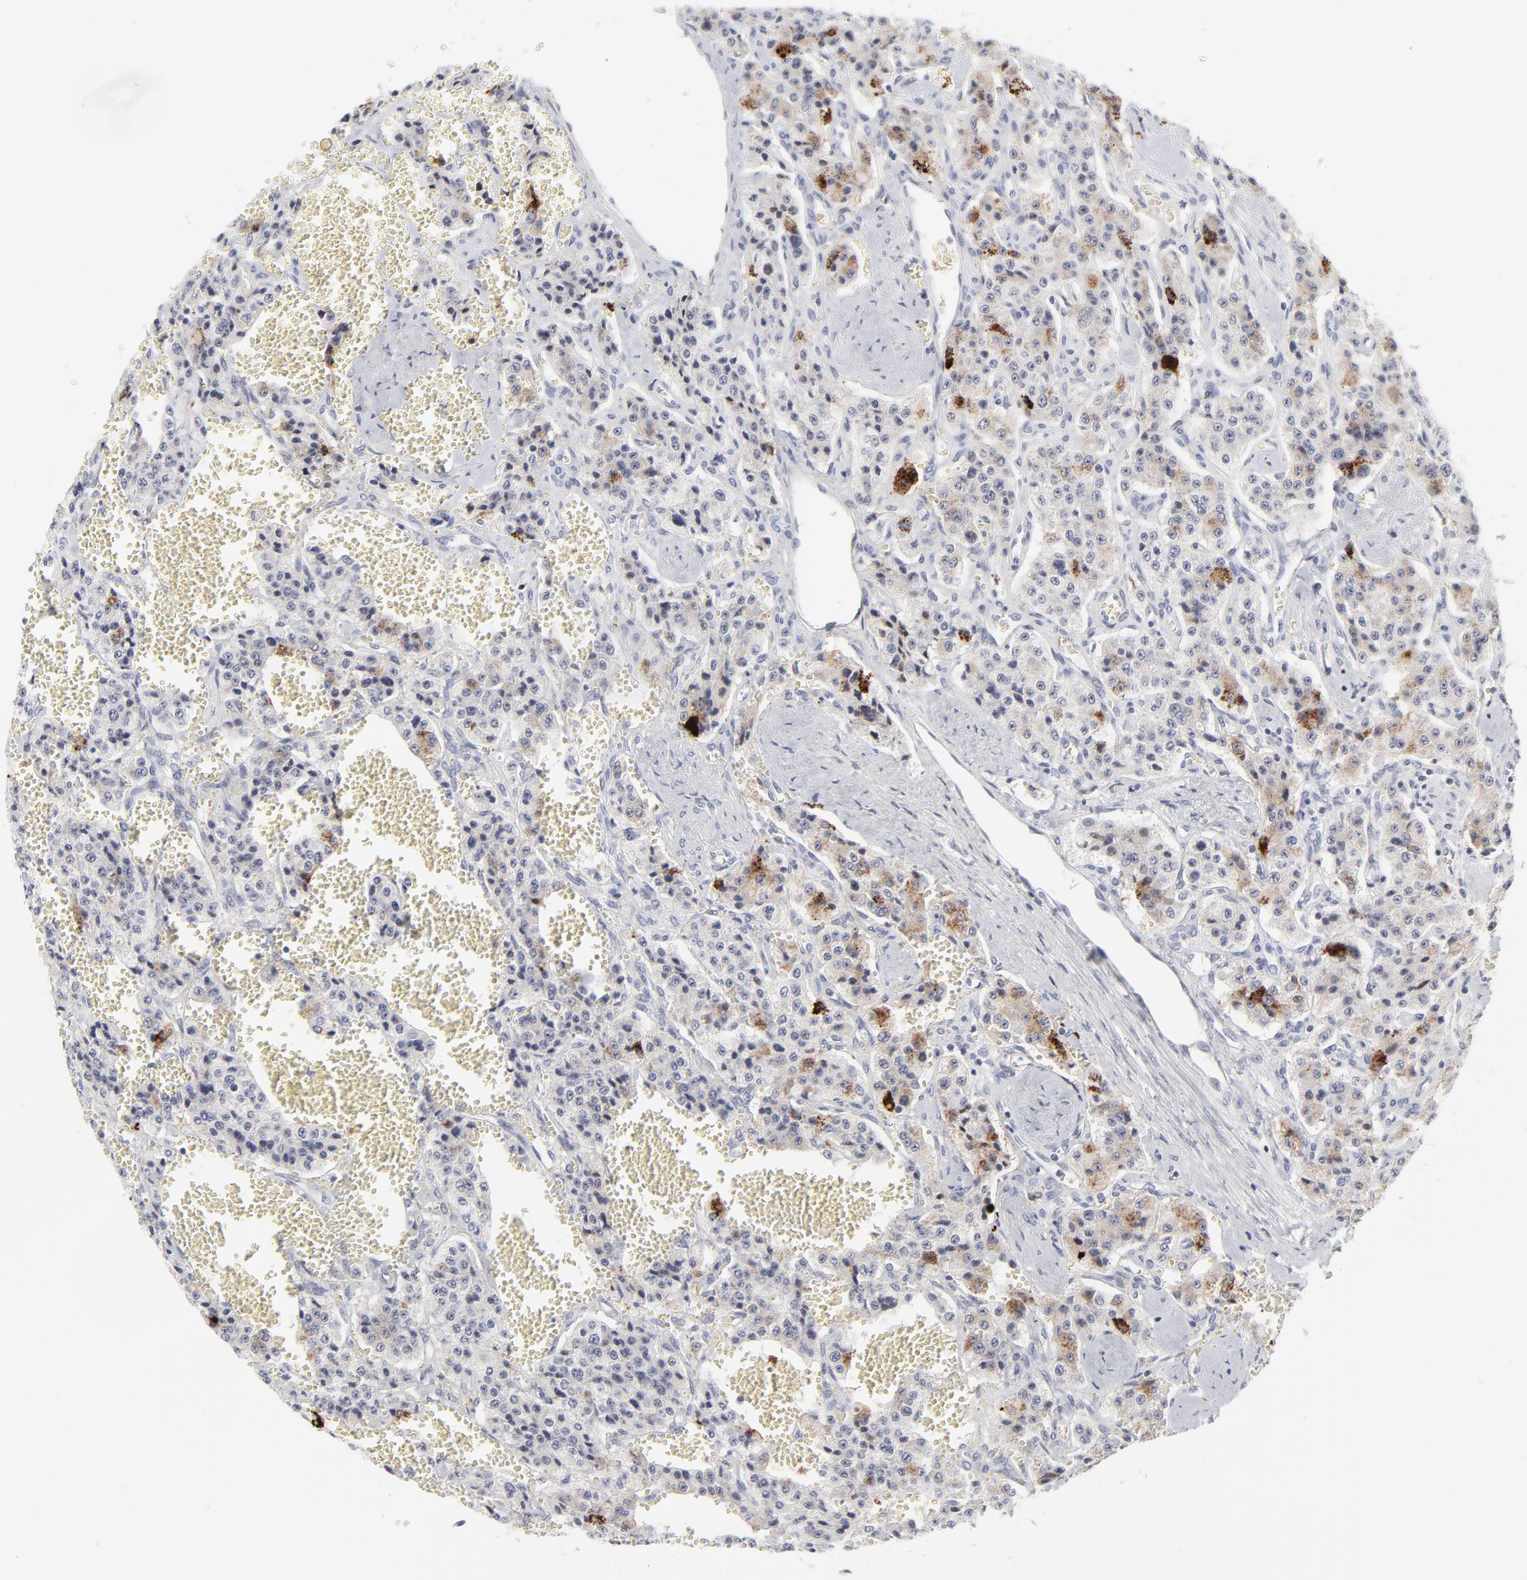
{"staining": {"intensity": "weak", "quantity": "<25%", "location": "cytoplasmic/membranous"}, "tissue": "carcinoid", "cell_type": "Tumor cells", "image_type": "cancer", "snomed": [{"axis": "morphology", "description": "Carcinoid, malignant, NOS"}, {"axis": "topography", "description": "Small intestine"}], "caption": "There is no significant positivity in tumor cells of carcinoid.", "gene": "CCR2", "patient": {"sex": "male", "age": 52}}